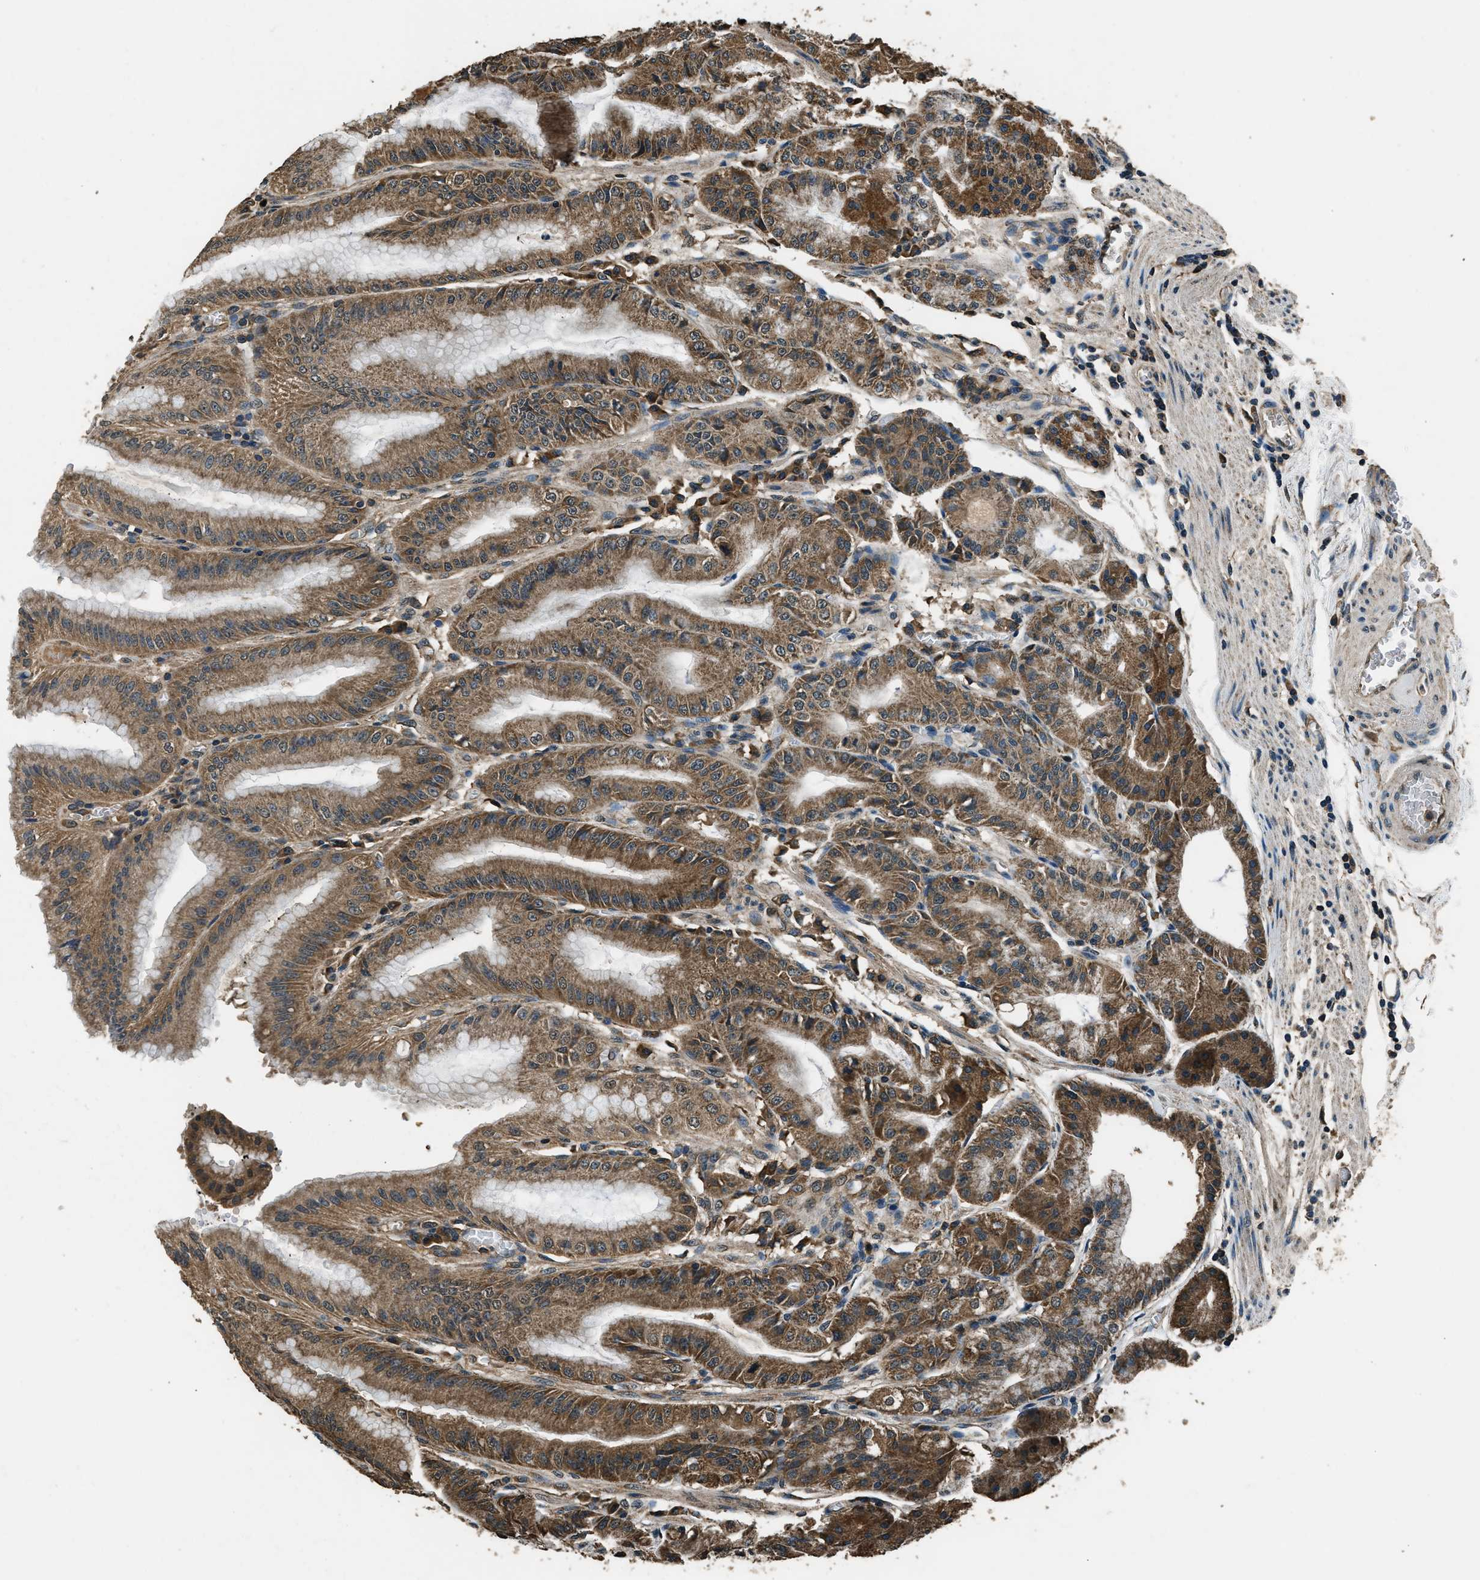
{"staining": {"intensity": "moderate", "quantity": ">75%", "location": "cytoplasmic/membranous"}, "tissue": "stomach", "cell_type": "Glandular cells", "image_type": "normal", "snomed": [{"axis": "morphology", "description": "Normal tissue, NOS"}, {"axis": "topography", "description": "Stomach, lower"}], "caption": "Immunohistochemistry (IHC) photomicrograph of unremarkable human stomach stained for a protein (brown), which exhibits medium levels of moderate cytoplasmic/membranous expression in about >75% of glandular cells.", "gene": "SALL3", "patient": {"sex": "male", "age": 71}}